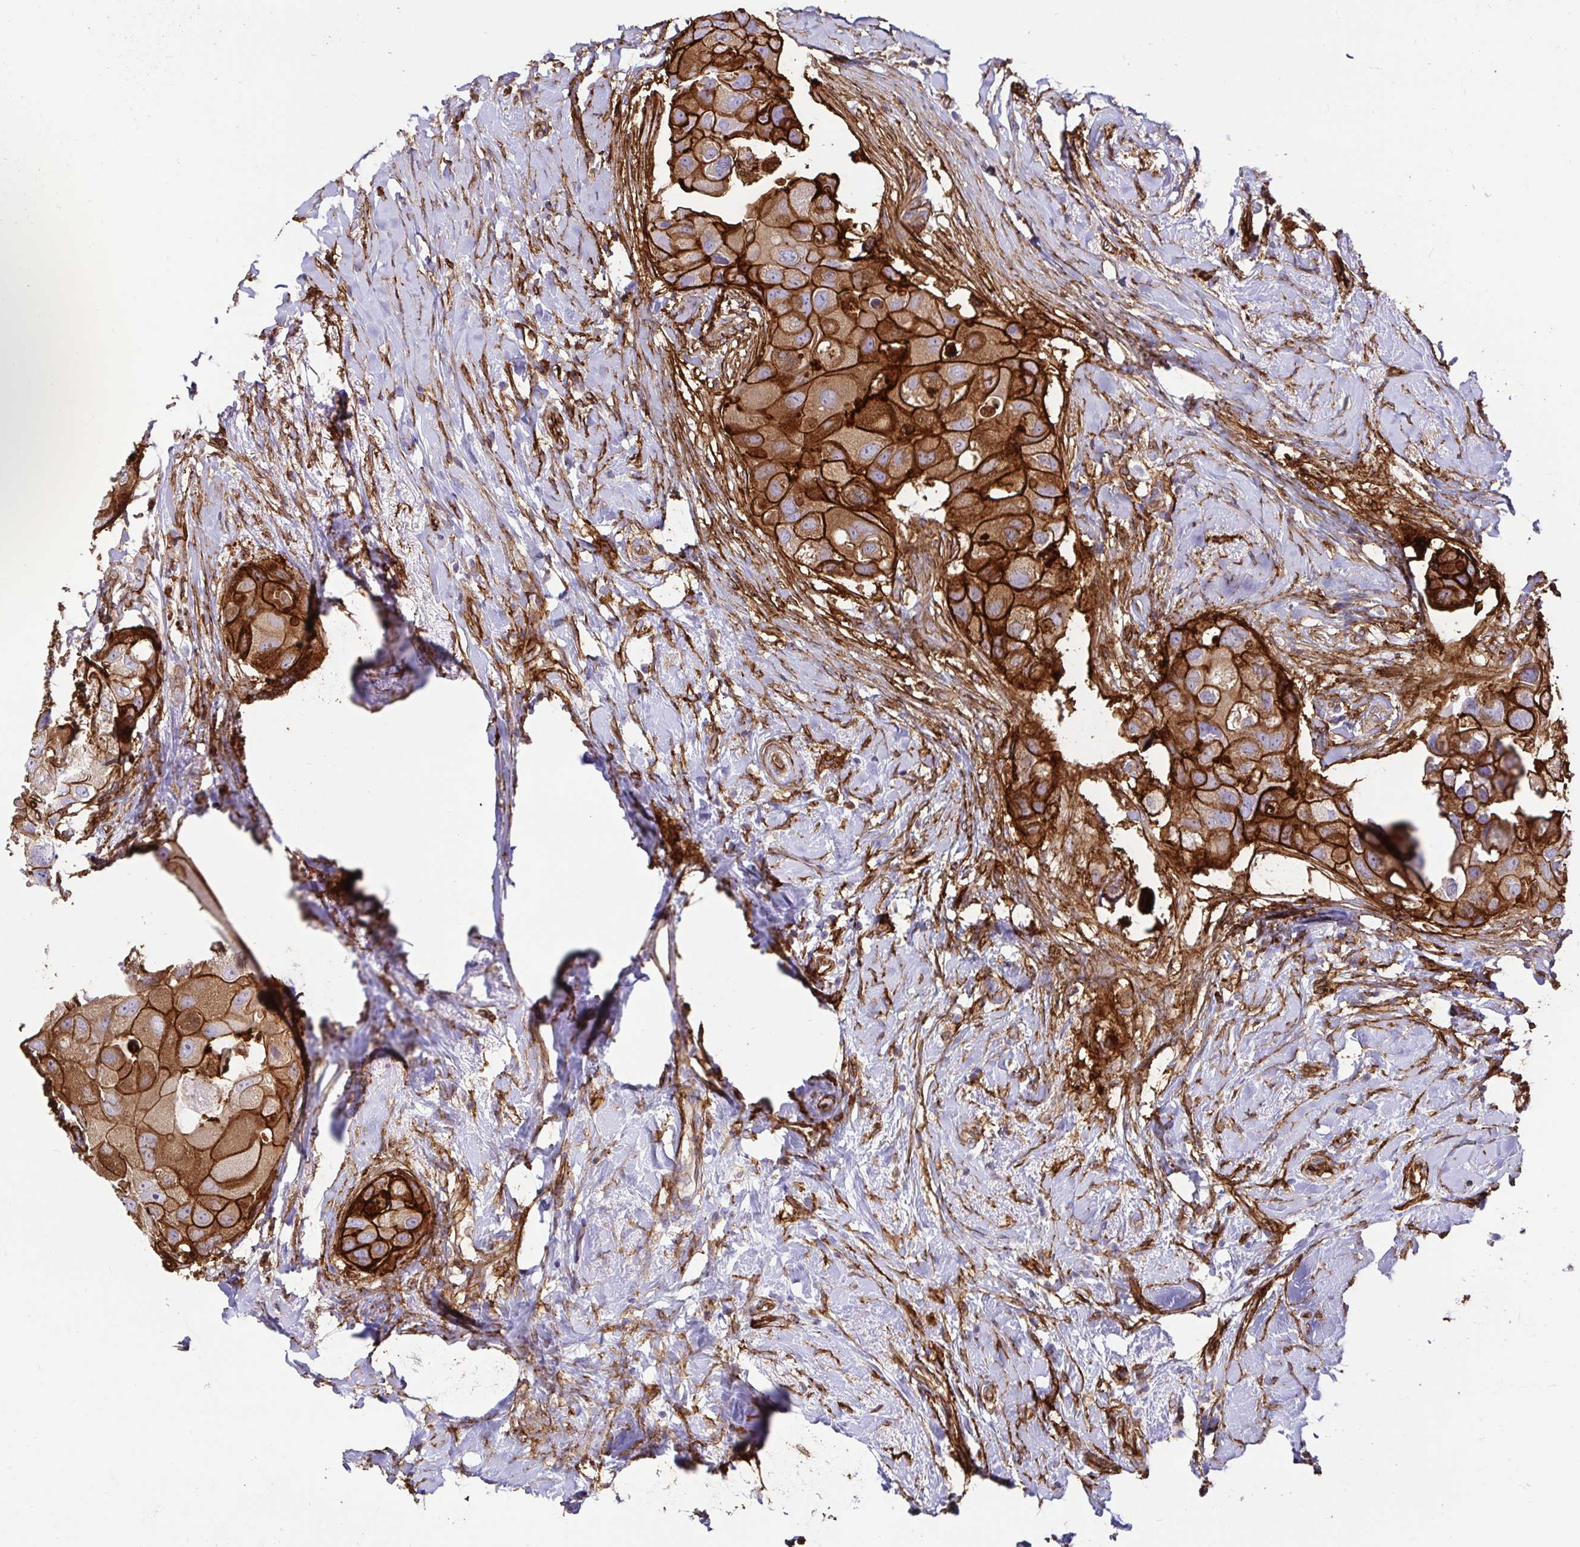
{"staining": {"intensity": "strong", "quantity": ">75%", "location": "cytoplasmic/membranous"}, "tissue": "breast cancer", "cell_type": "Tumor cells", "image_type": "cancer", "snomed": [{"axis": "morphology", "description": "Duct carcinoma"}, {"axis": "topography", "description": "Breast"}], "caption": "The immunohistochemical stain labels strong cytoplasmic/membranous staining in tumor cells of invasive ductal carcinoma (breast) tissue.", "gene": "ANXA2", "patient": {"sex": "female", "age": 43}}